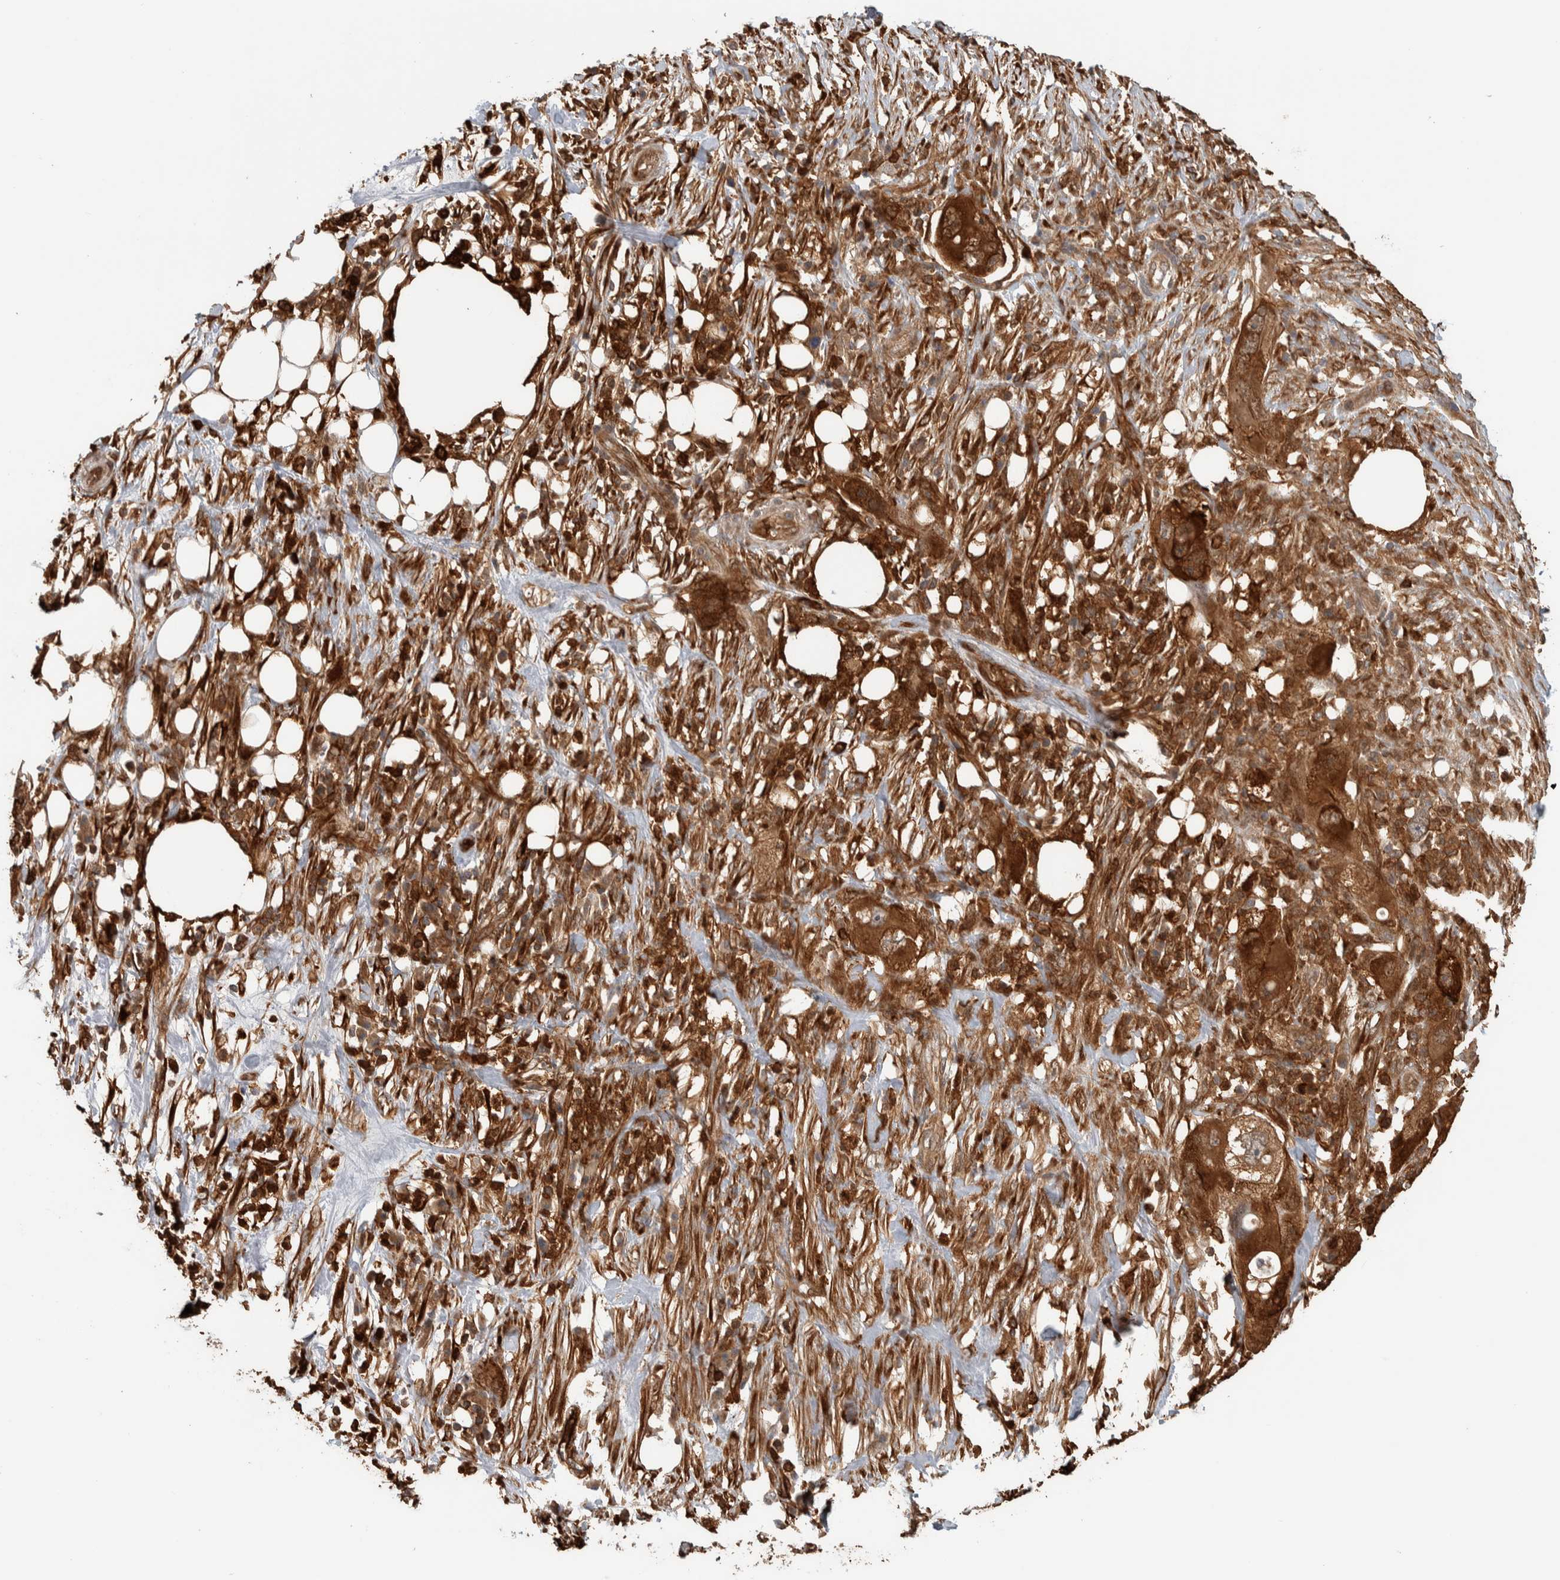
{"staining": {"intensity": "strong", "quantity": ">75%", "location": "cytoplasmic/membranous"}, "tissue": "pancreatic cancer", "cell_type": "Tumor cells", "image_type": "cancer", "snomed": [{"axis": "morphology", "description": "Adenocarcinoma, NOS"}, {"axis": "topography", "description": "Pancreas"}], "caption": "The photomicrograph reveals staining of adenocarcinoma (pancreatic), revealing strong cytoplasmic/membranous protein positivity (brown color) within tumor cells.", "gene": "CNTROB", "patient": {"sex": "female", "age": 78}}